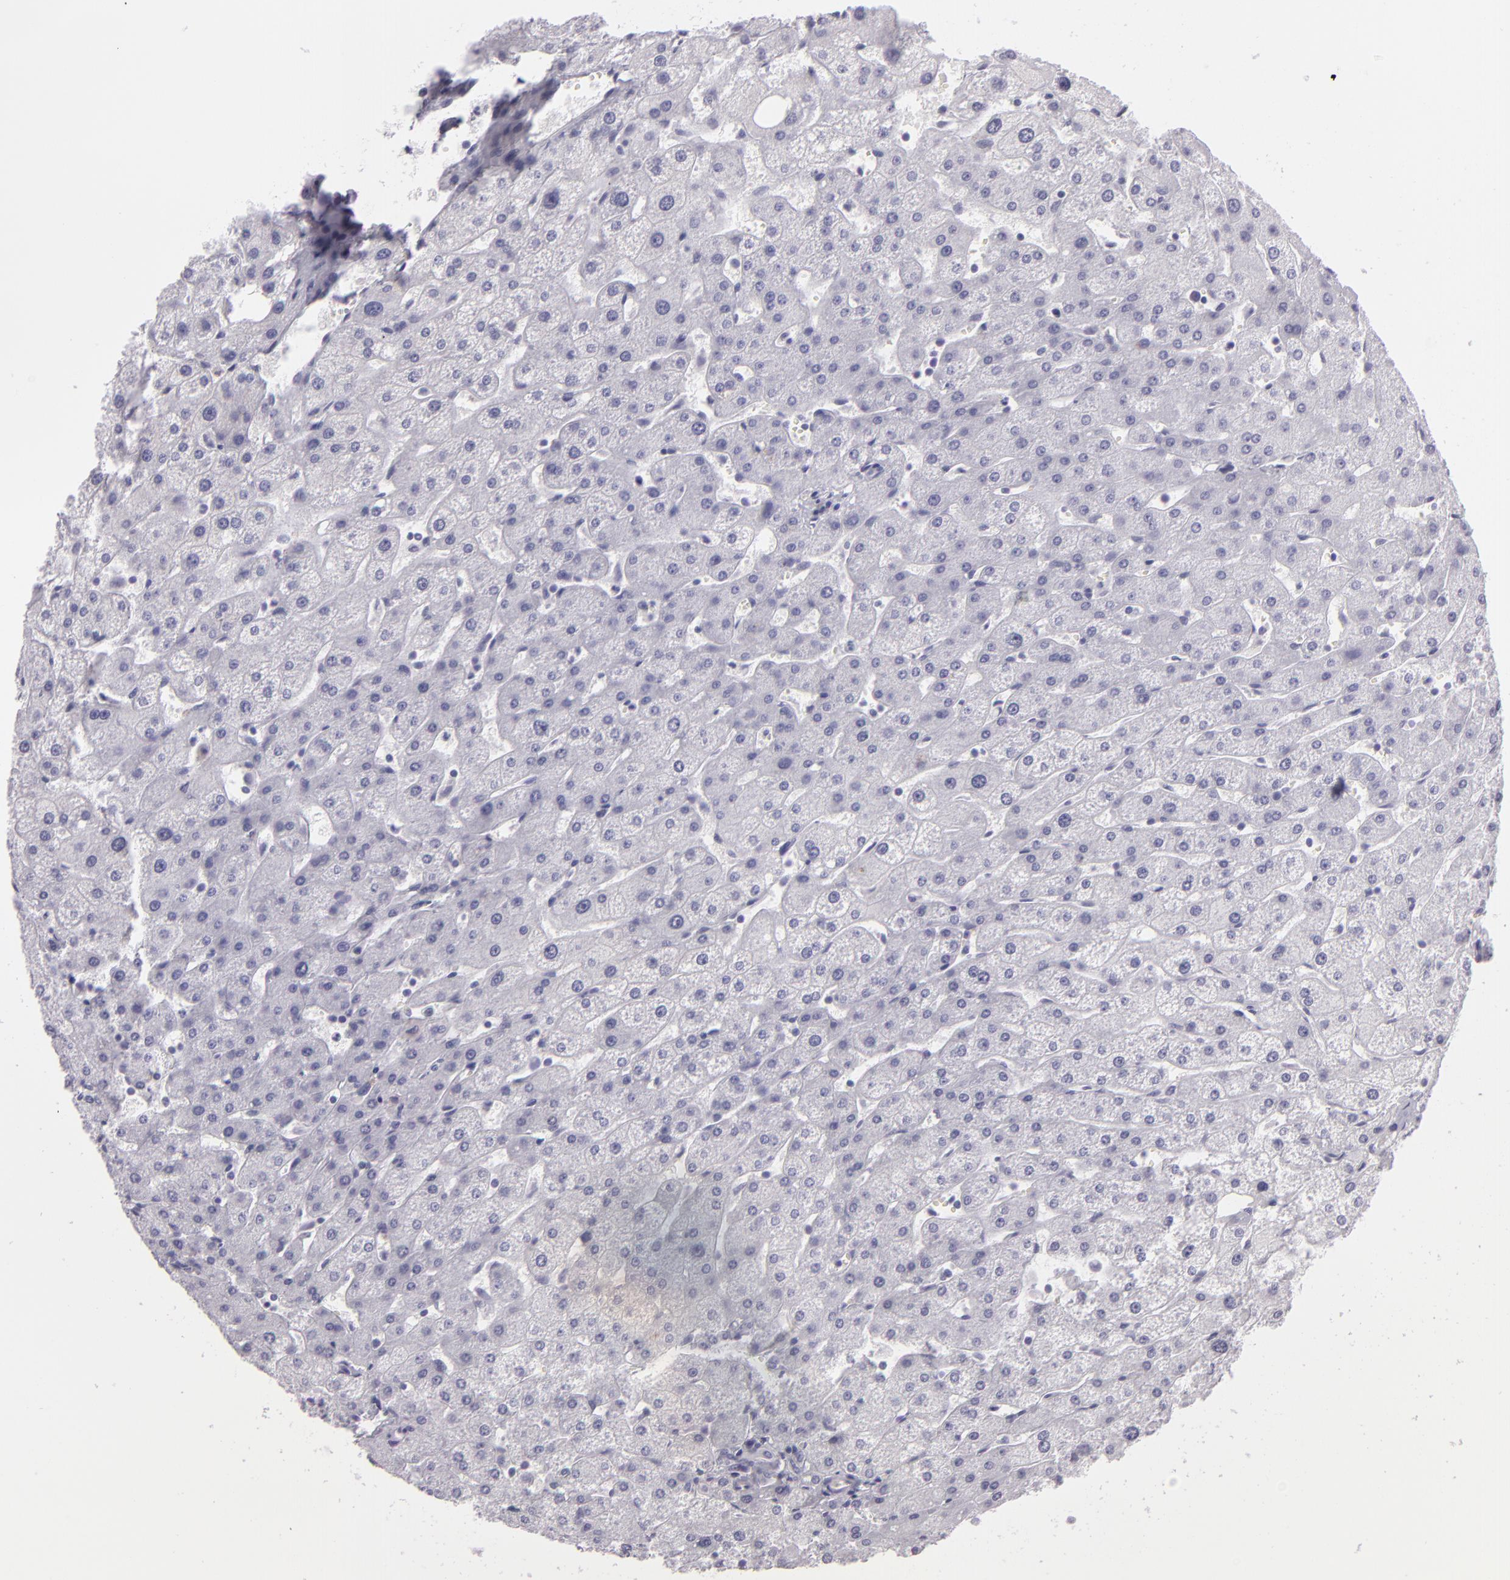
{"staining": {"intensity": "negative", "quantity": "none", "location": "none"}, "tissue": "liver", "cell_type": "Cholangiocytes", "image_type": "normal", "snomed": [{"axis": "morphology", "description": "Normal tissue, NOS"}, {"axis": "topography", "description": "Liver"}], "caption": "This is an IHC histopathology image of benign liver. There is no positivity in cholangiocytes.", "gene": "MCM3", "patient": {"sex": "male", "age": 67}}